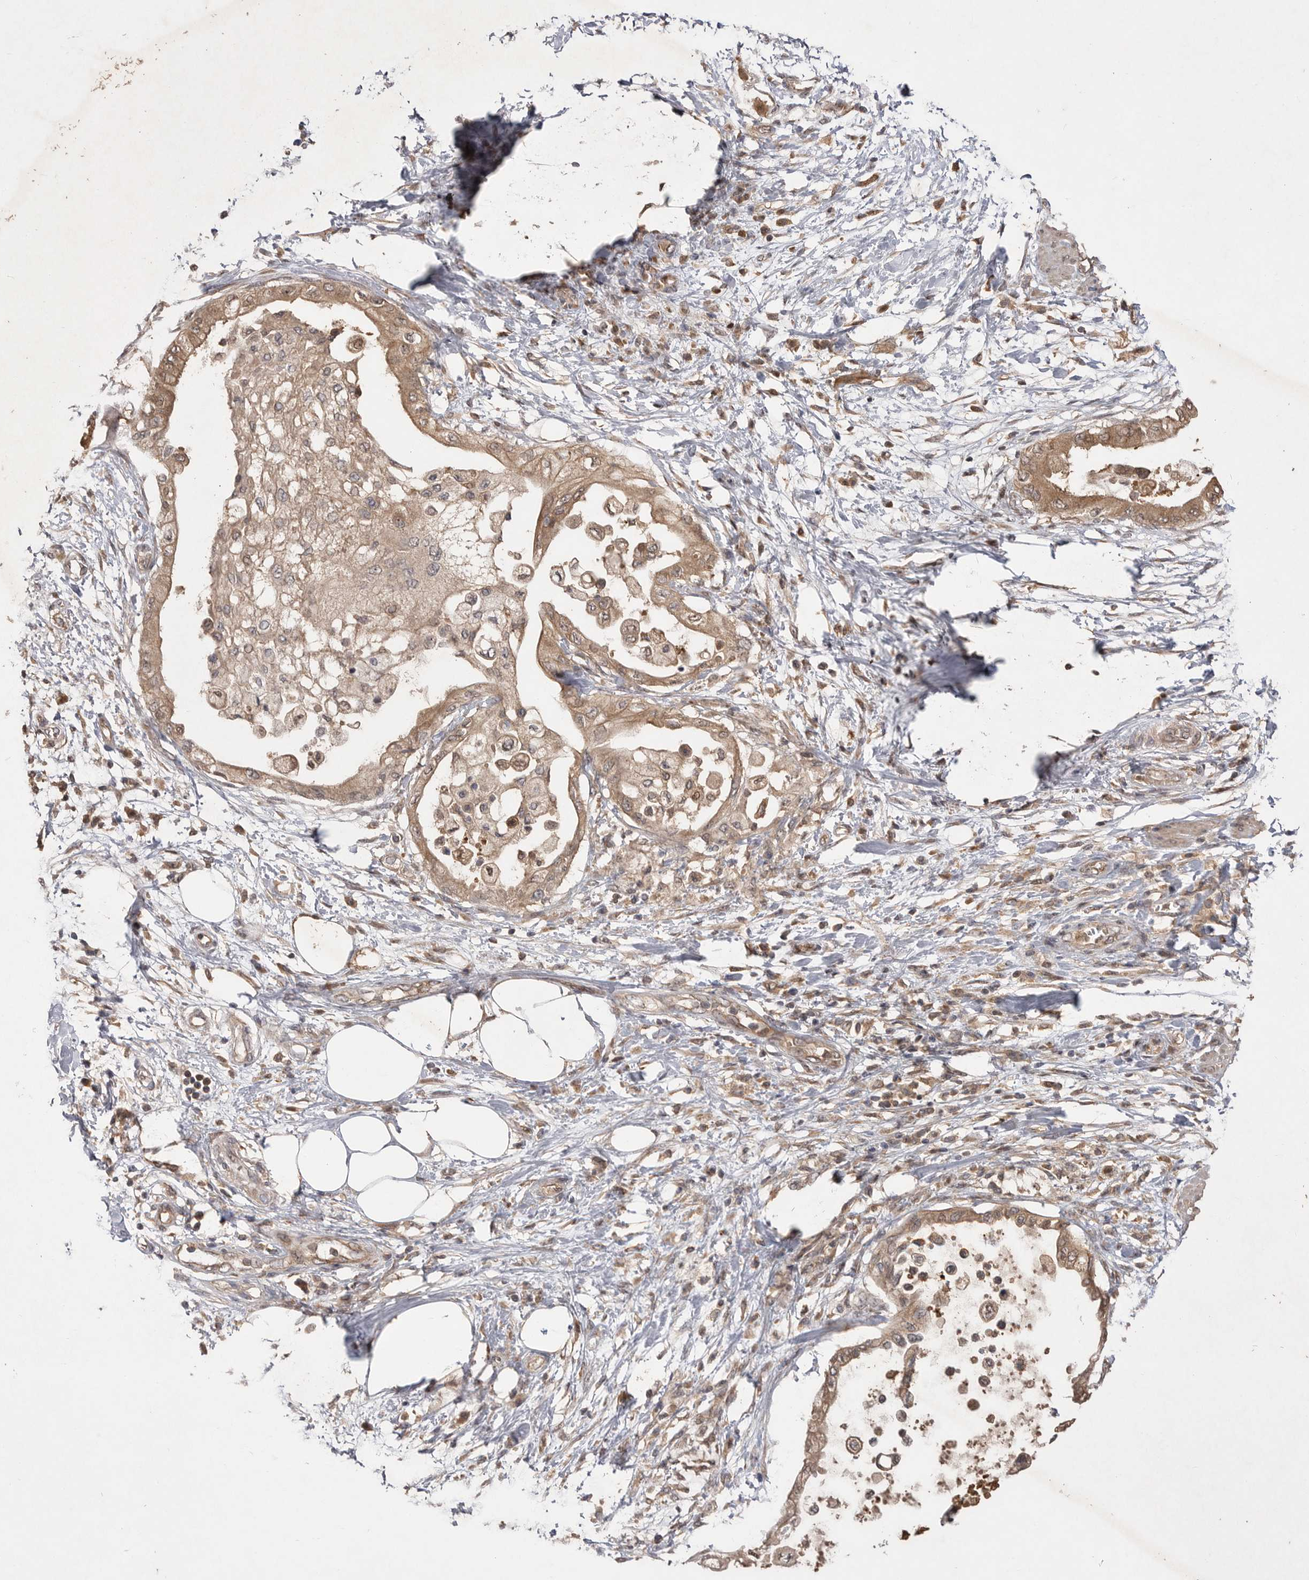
{"staining": {"intensity": "weak", "quantity": ">75%", "location": "cytoplasmic/membranous"}, "tissue": "pancreatic cancer", "cell_type": "Tumor cells", "image_type": "cancer", "snomed": [{"axis": "morphology", "description": "Normal tissue, NOS"}, {"axis": "morphology", "description": "Adenocarcinoma, NOS"}, {"axis": "topography", "description": "Pancreas"}, {"axis": "topography", "description": "Duodenum"}], "caption": "Immunohistochemistry (IHC) (DAB) staining of adenocarcinoma (pancreatic) demonstrates weak cytoplasmic/membranous protein staining in about >75% of tumor cells.", "gene": "VN1R4", "patient": {"sex": "female", "age": 60}}